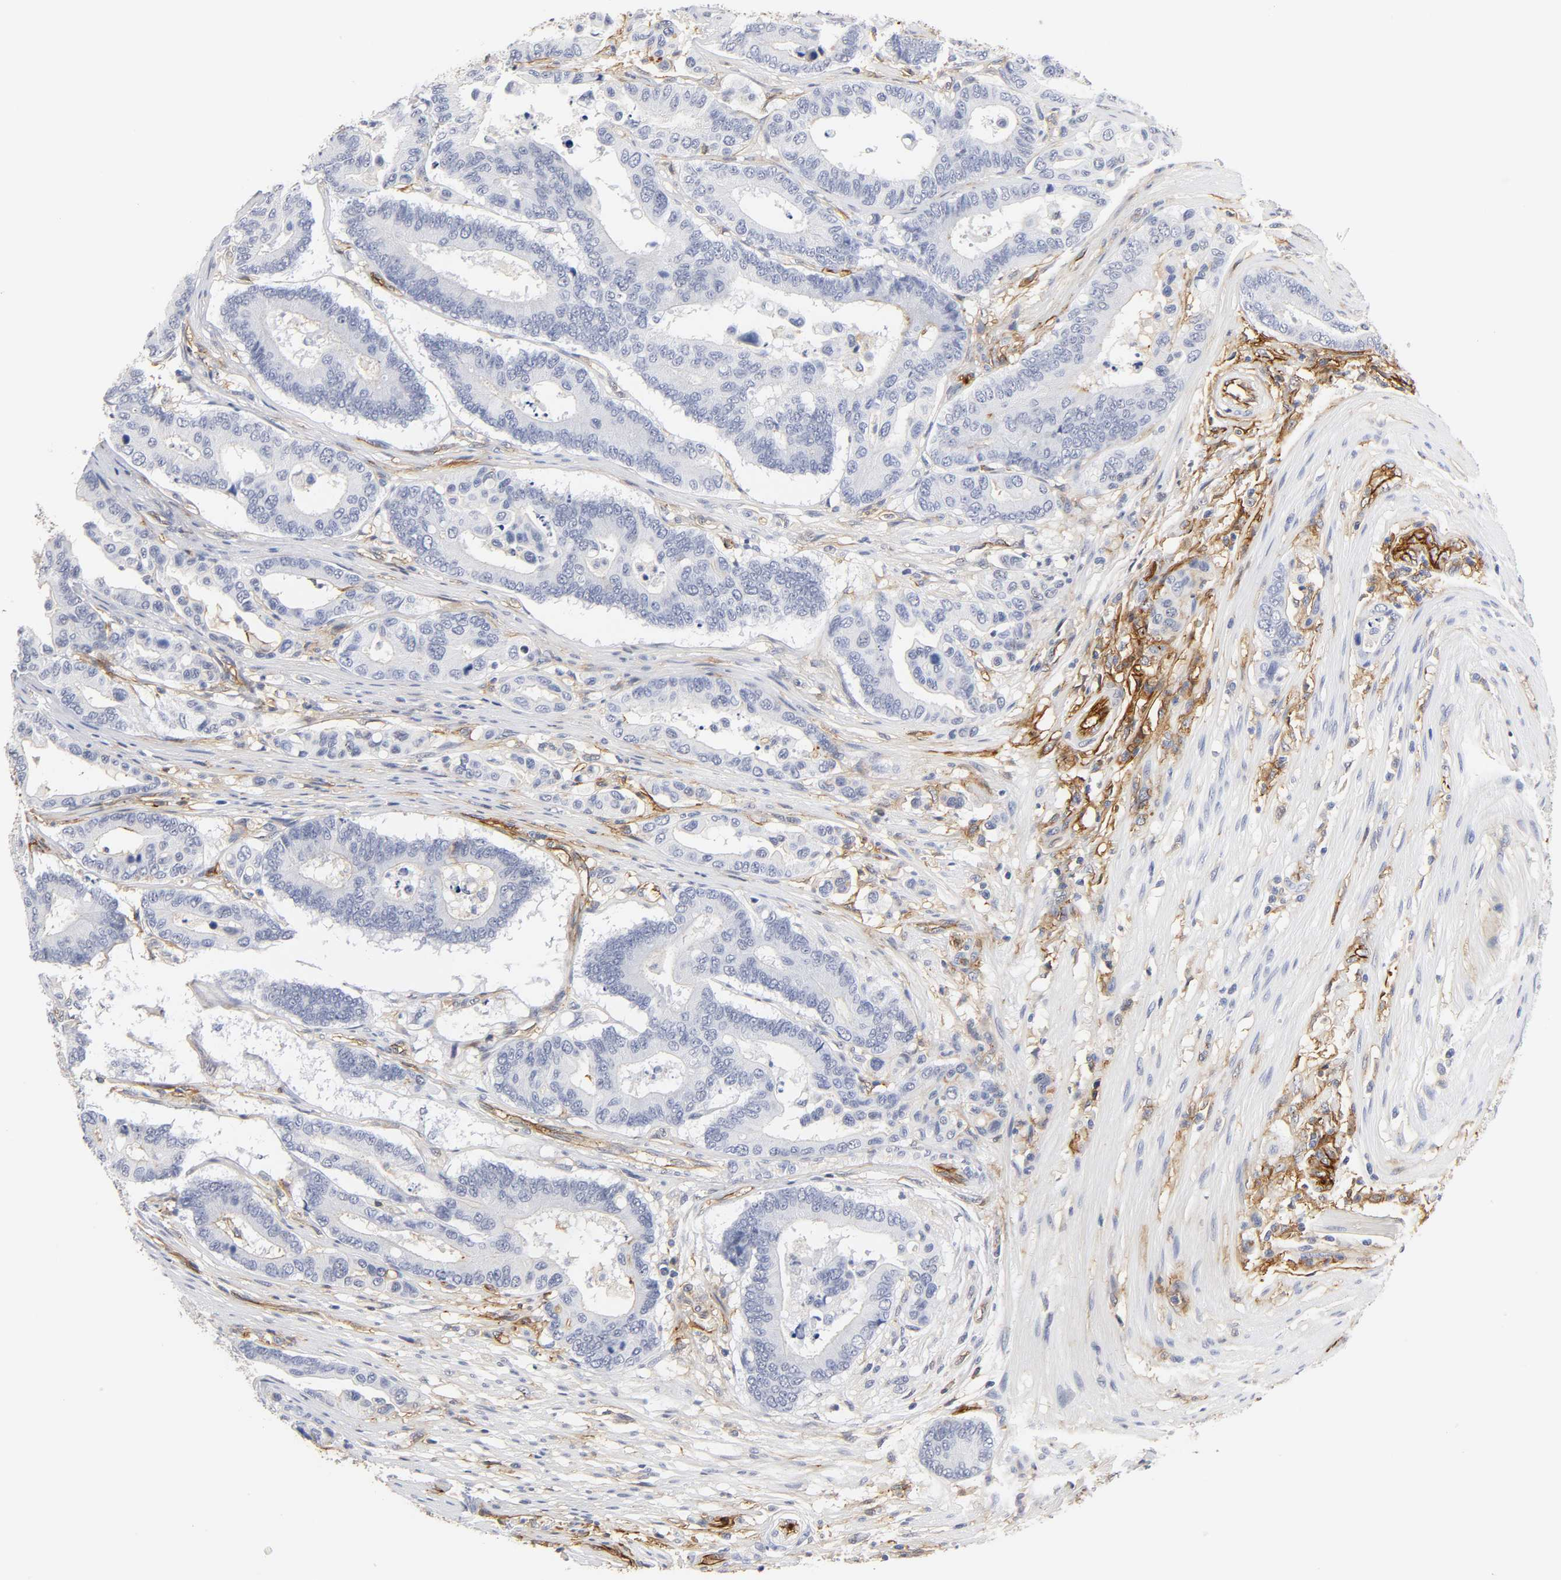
{"staining": {"intensity": "negative", "quantity": "none", "location": "none"}, "tissue": "colorectal cancer", "cell_type": "Tumor cells", "image_type": "cancer", "snomed": [{"axis": "morphology", "description": "Normal tissue, NOS"}, {"axis": "morphology", "description": "Adenocarcinoma, NOS"}, {"axis": "topography", "description": "Colon"}], "caption": "Immunohistochemistry (IHC) image of human colorectal cancer (adenocarcinoma) stained for a protein (brown), which demonstrates no staining in tumor cells.", "gene": "ICAM1", "patient": {"sex": "male", "age": 82}}